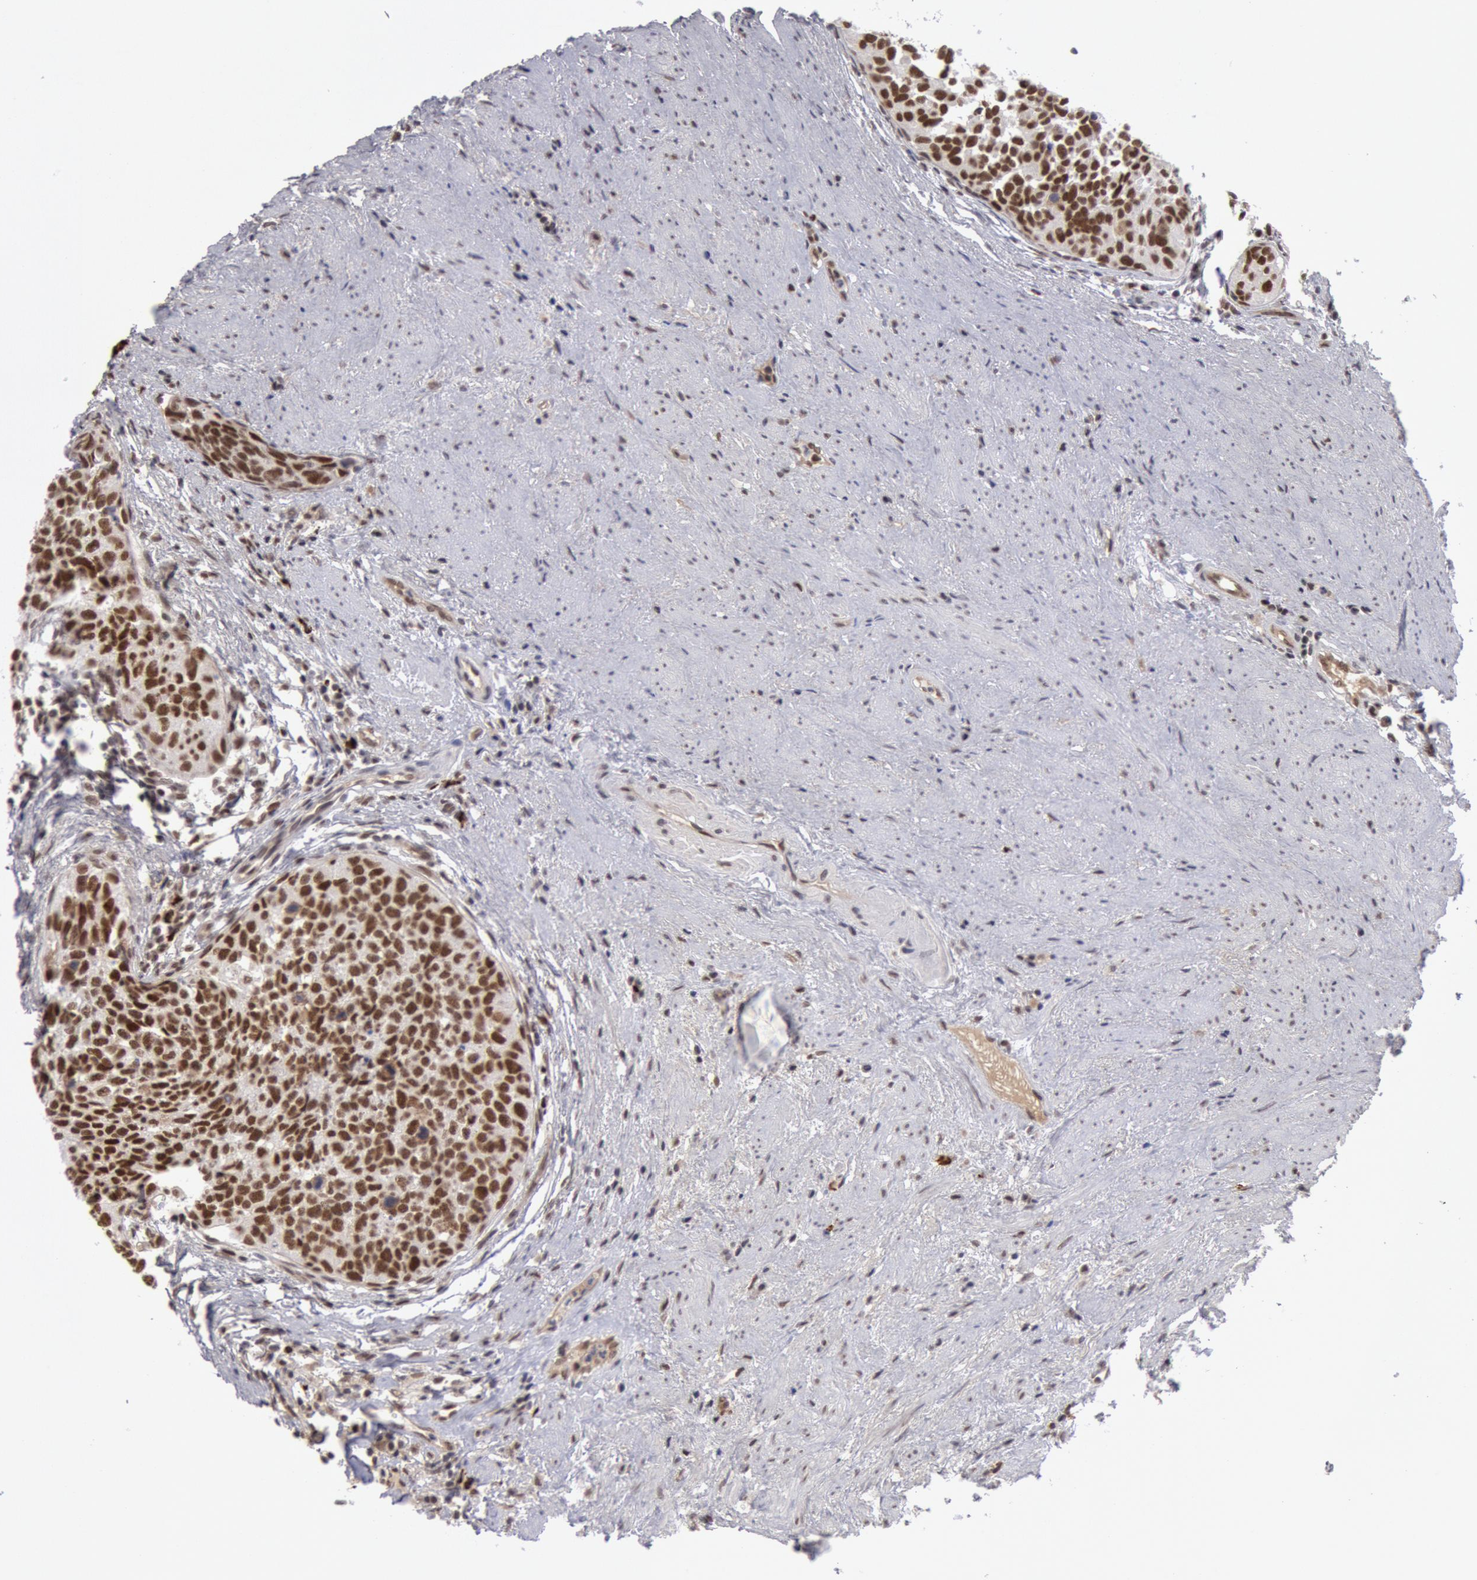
{"staining": {"intensity": "moderate", "quantity": ">75%", "location": "nuclear"}, "tissue": "urothelial cancer", "cell_type": "Tumor cells", "image_type": "cancer", "snomed": [{"axis": "morphology", "description": "Urothelial carcinoma, High grade"}, {"axis": "topography", "description": "Urinary bladder"}], "caption": "IHC of high-grade urothelial carcinoma exhibits medium levels of moderate nuclear staining in approximately >75% of tumor cells.", "gene": "PPP4R3B", "patient": {"sex": "male", "age": 81}}